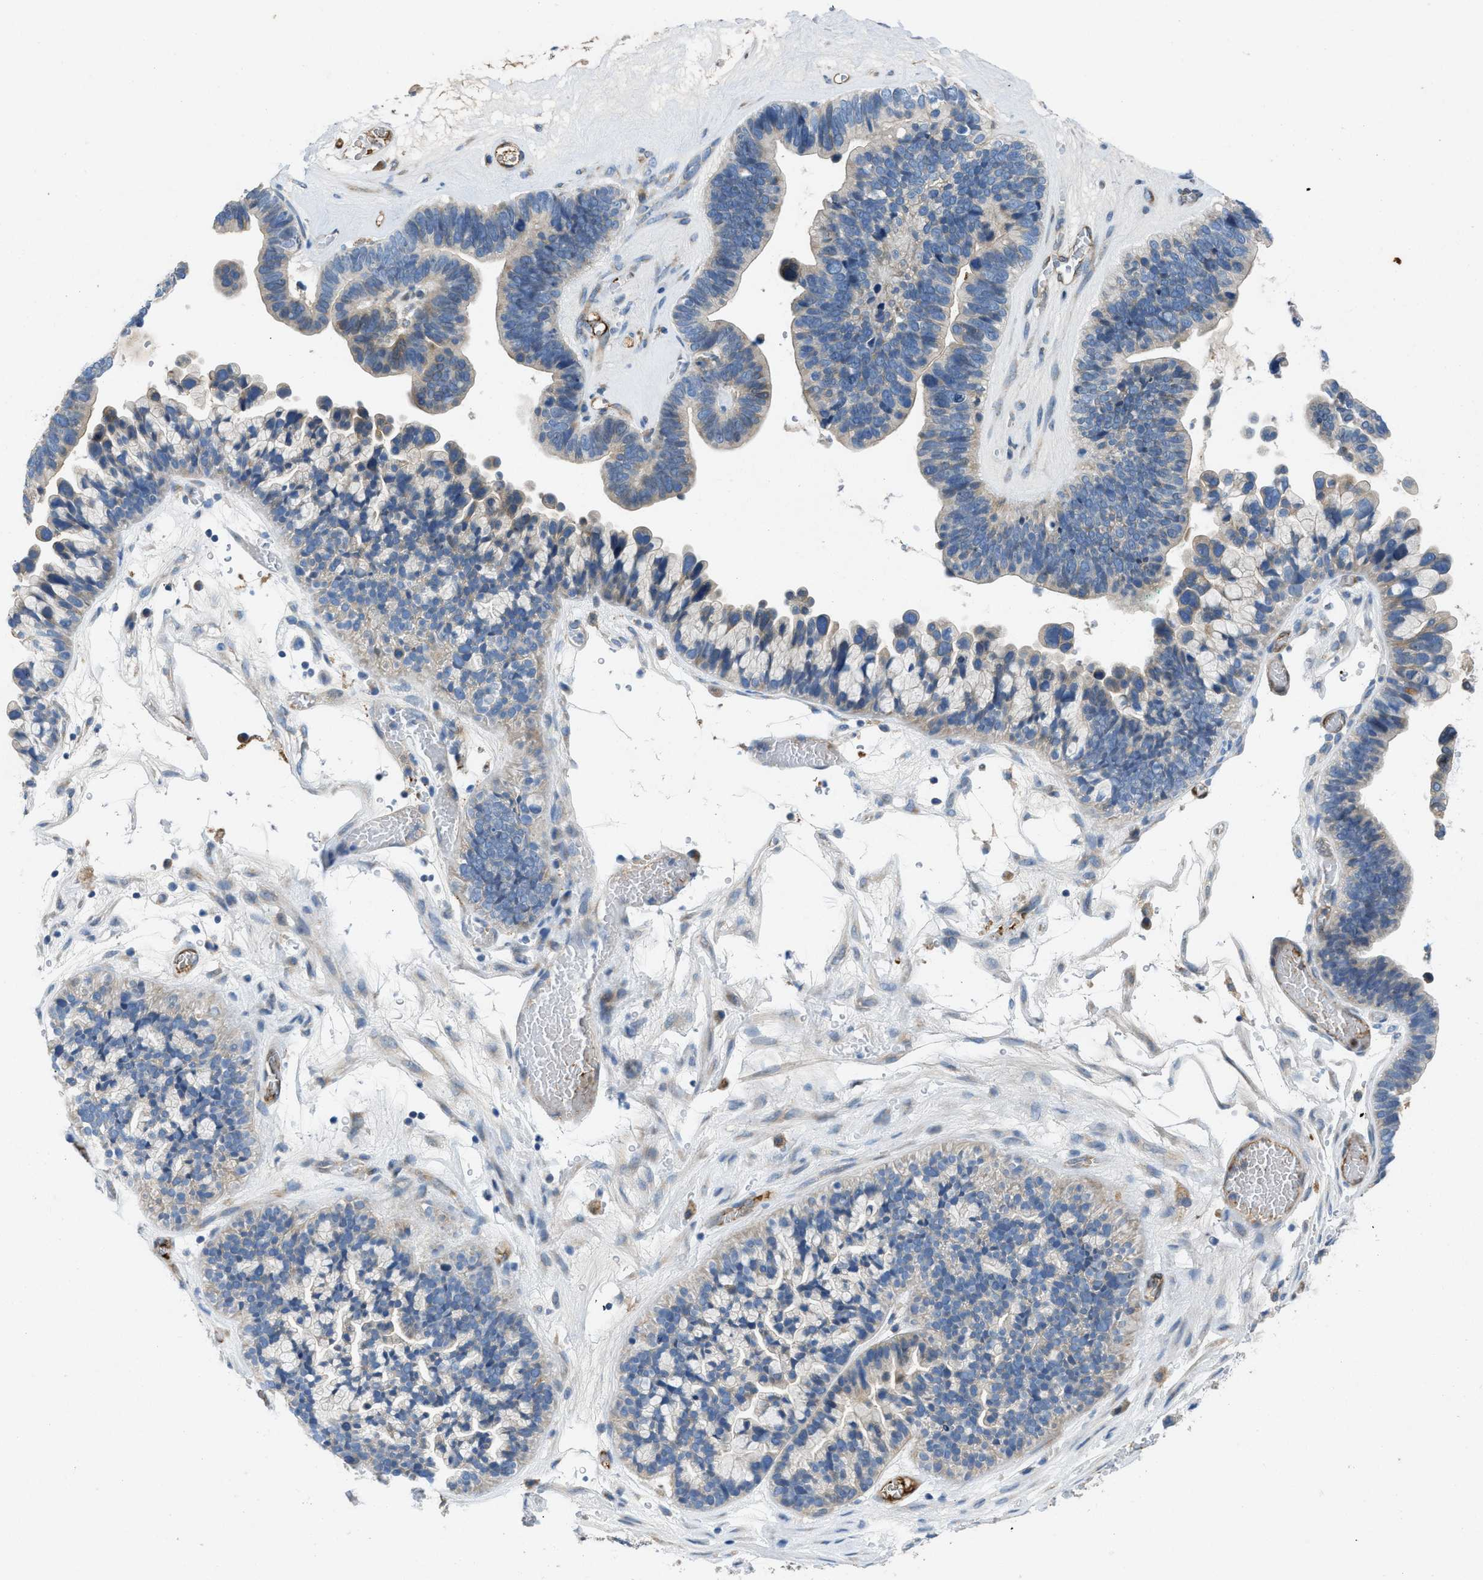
{"staining": {"intensity": "weak", "quantity": "25%-75%", "location": "cytoplasmic/membranous"}, "tissue": "ovarian cancer", "cell_type": "Tumor cells", "image_type": "cancer", "snomed": [{"axis": "morphology", "description": "Cystadenocarcinoma, serous, NOS"}, {"axis": "topography", "description": "Ovary"}], "caption": "A brown stain labels weak cytoplasmic/membranous staining of a protein in human serous cystadenocarcinoma (ovarian) tumor cells.", "gene": "GGCX", "patient": {"sex": "female", "age": 56}}